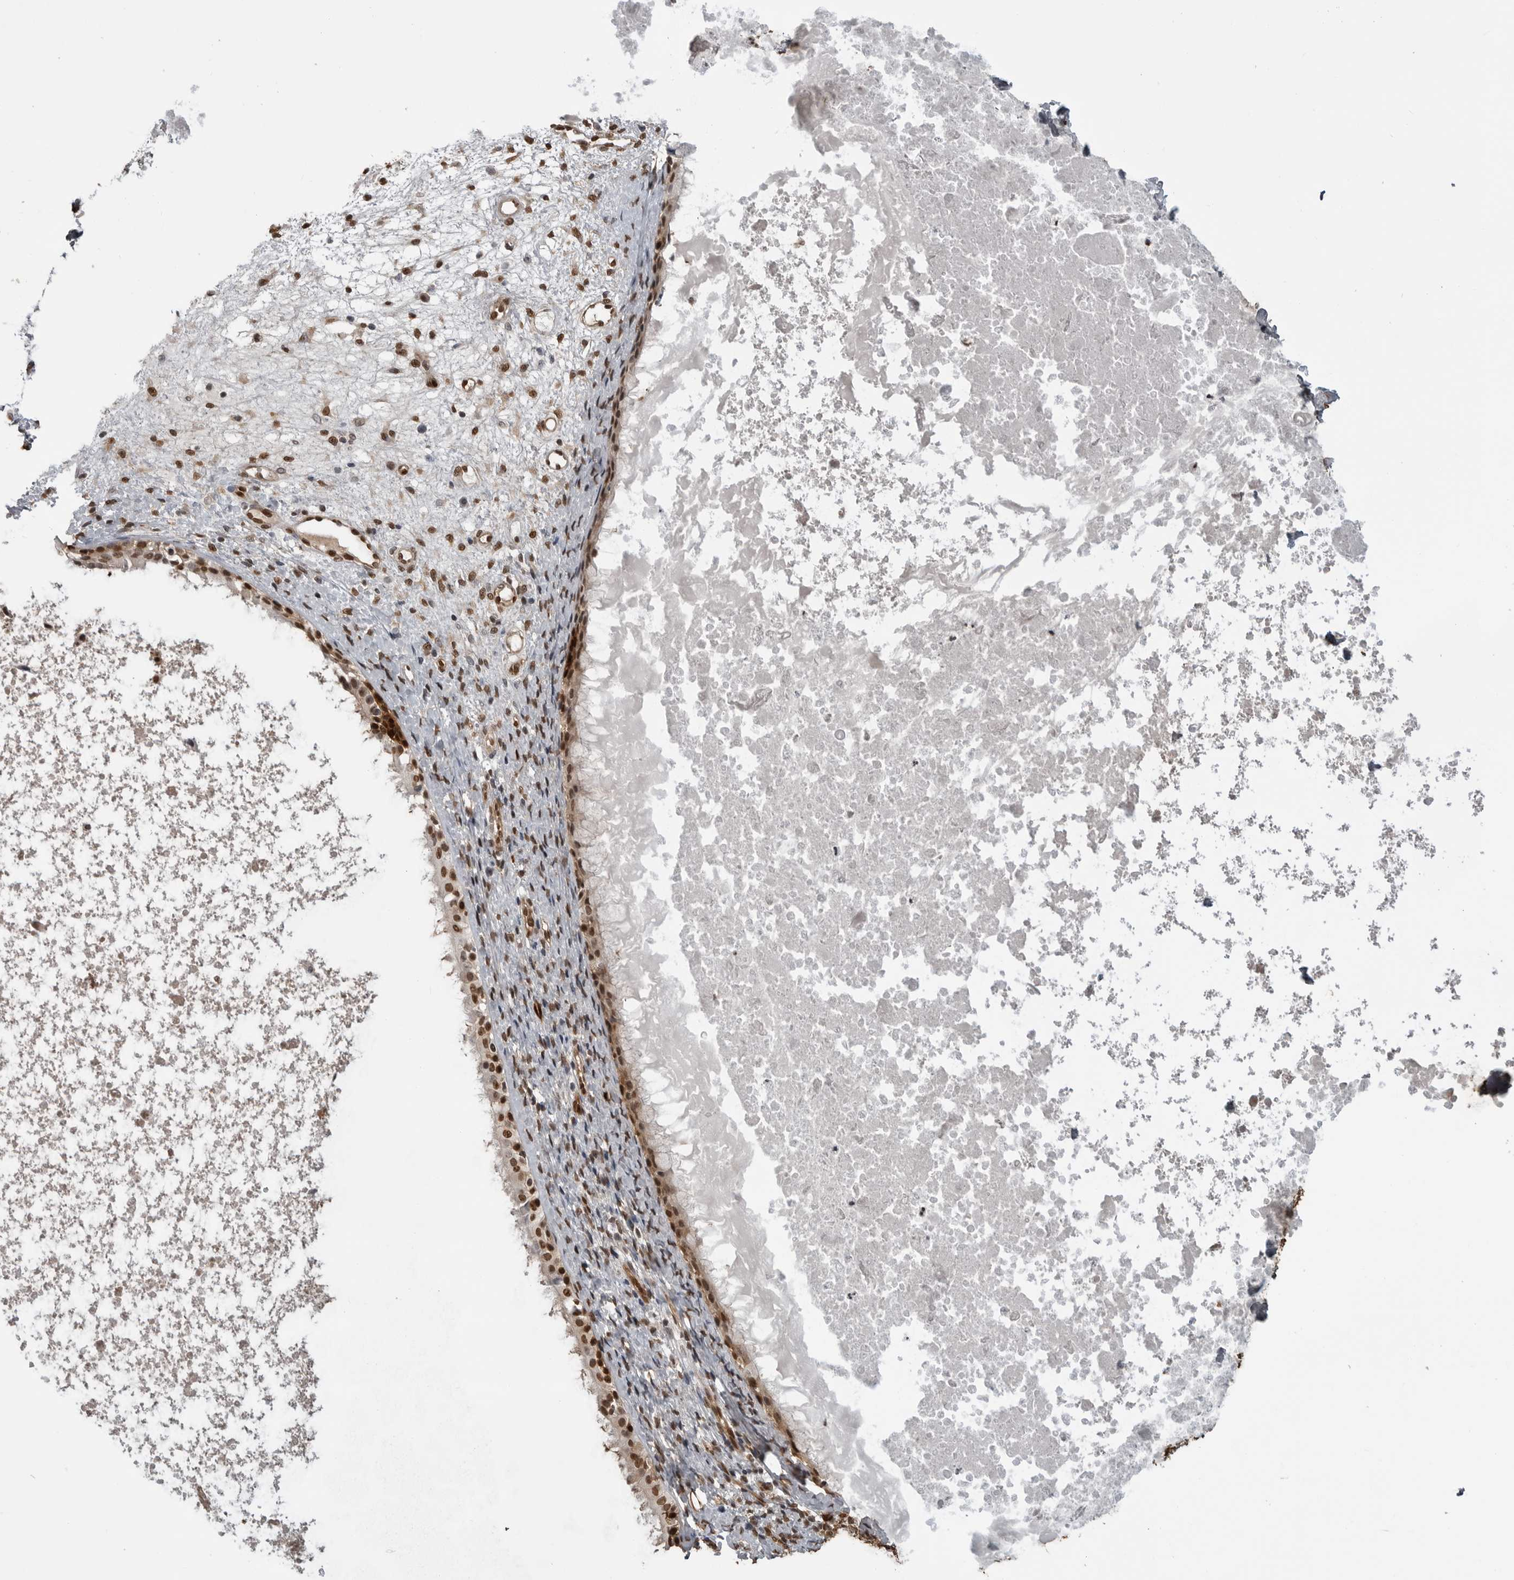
{"staining": {"intensity": "moderate", "quantity": ">75%", "location": "nuclear"}, "tissue": "nasopharynx", "cell_type": "Respiratory epithelial cells", "image_type": "normal", "snomed": [{"axis": "morphology", "description": "Normal tissue, NOS"}, {"axis": "topography", "description": "Nasopharynx"}], "caption": "Approximately >75% of respiratory epithelial cells in normal nasopharynx reveal moderate nuclear protein positivity as visualized by brown immunohistochemical staining.", "gene": "SMAD2", "patient": {"sex": "male", "age": 22}}